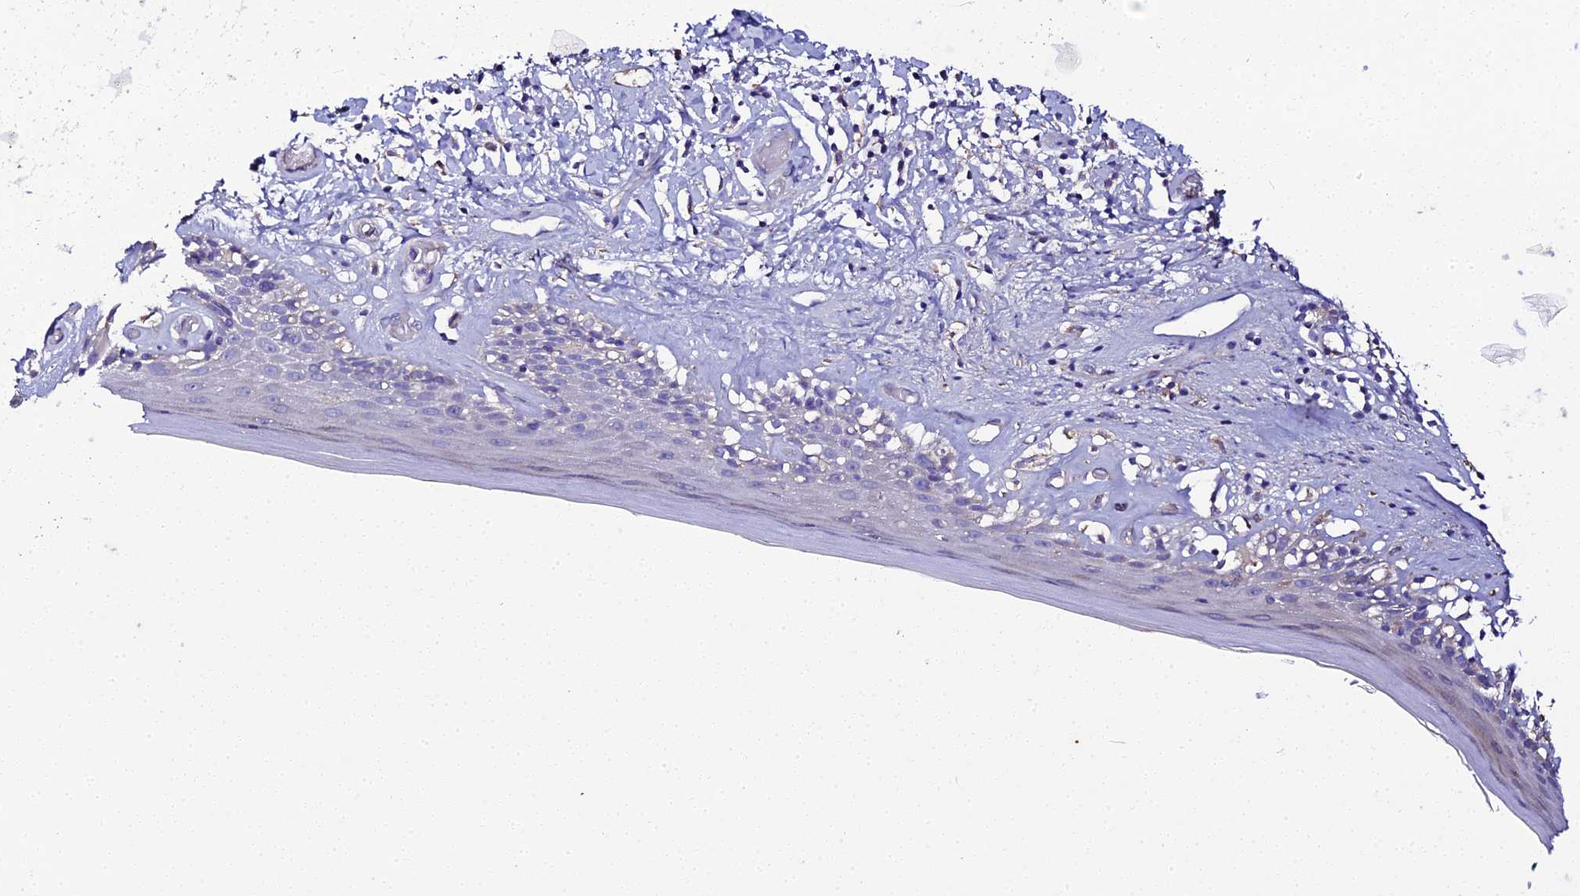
{"staining": {"intensity": "negative", "quantity": "none", "location": "none"}, "tissue": "skin", "cell_type": "Epidermal cells", "image_type": "normal", "snomed": [{"axis": "morphology", "description": "Normal tissue, NOS"}, {"axis": "topography", "description": "Adipose tissue"}, {"axis": "topography", "description": "Vascular tissue"}, {"axis": "topography", "description": "Vulva"}, {"axis": "topography", "description": "Peripheral nerve tissue"}], "caption": "DAB (3,3'-diaminobenzidine) immunohistochemical staining of normal skin reveals no significant expression in epidermal cells.", "gene": "SCX", "patient": {"sex": "female", "age": 86}}